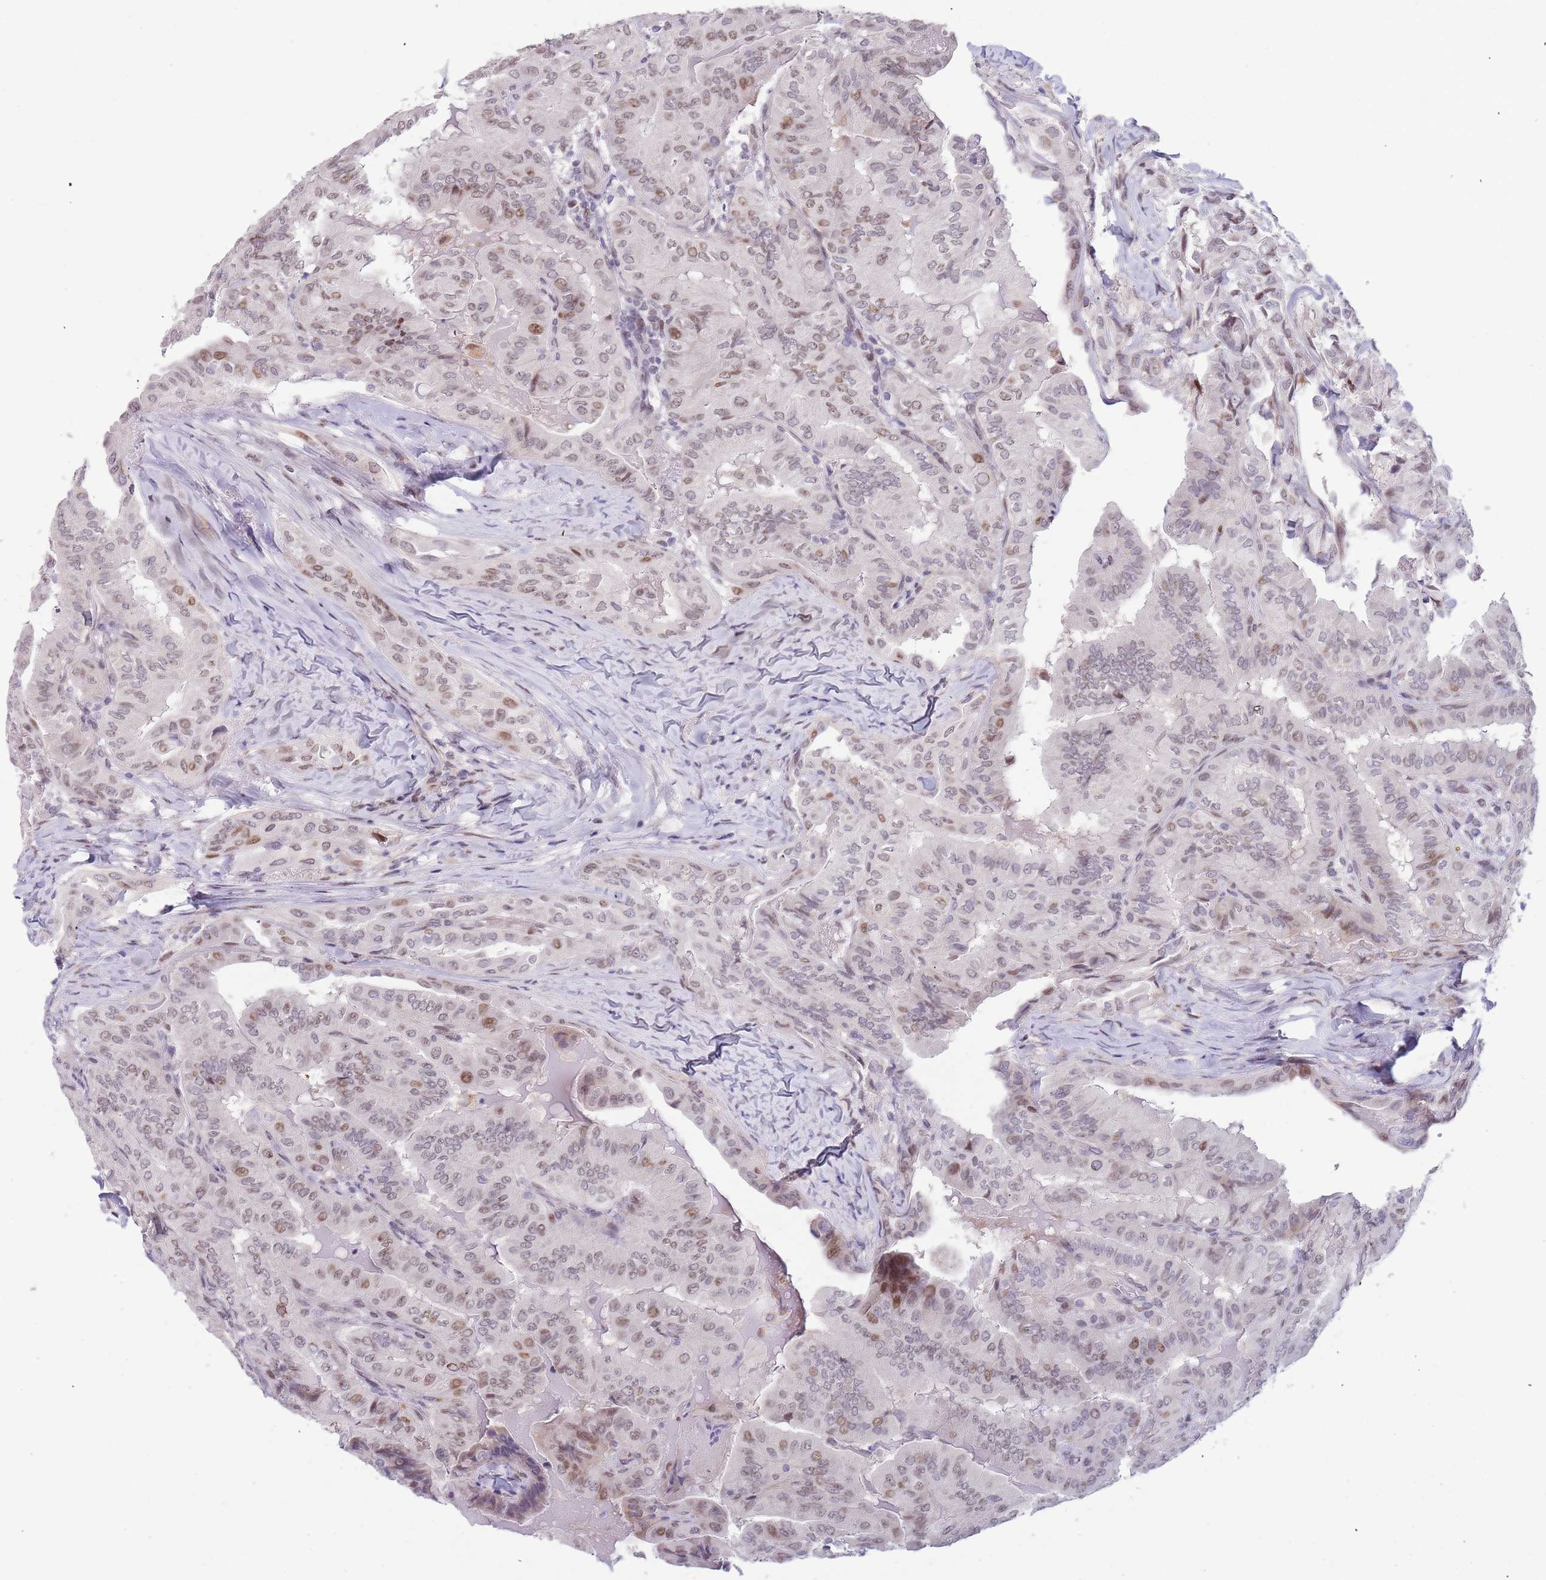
{"staining": {"intensity": "weak", "quantity": "25%-75%", "location": "nuclear"}, "tissue": "thyroid cancer", "cell_type": "Tumor cells", "image_type": "cancer", "snomed": [{"axis": "morphology", "description": "Papillary adenocarcinoma, NOS"}, {"axis": "topography", "description": "Thyroid gland"}], "caption": "Immunohistochemical staining of thyroid papillary adenocarcinoma reveals weak nuclear protein positivity in about 25%-75% of tumor cells.", "gene": "KLHDC2", "patient": {"sex": "female", "age": 68}}